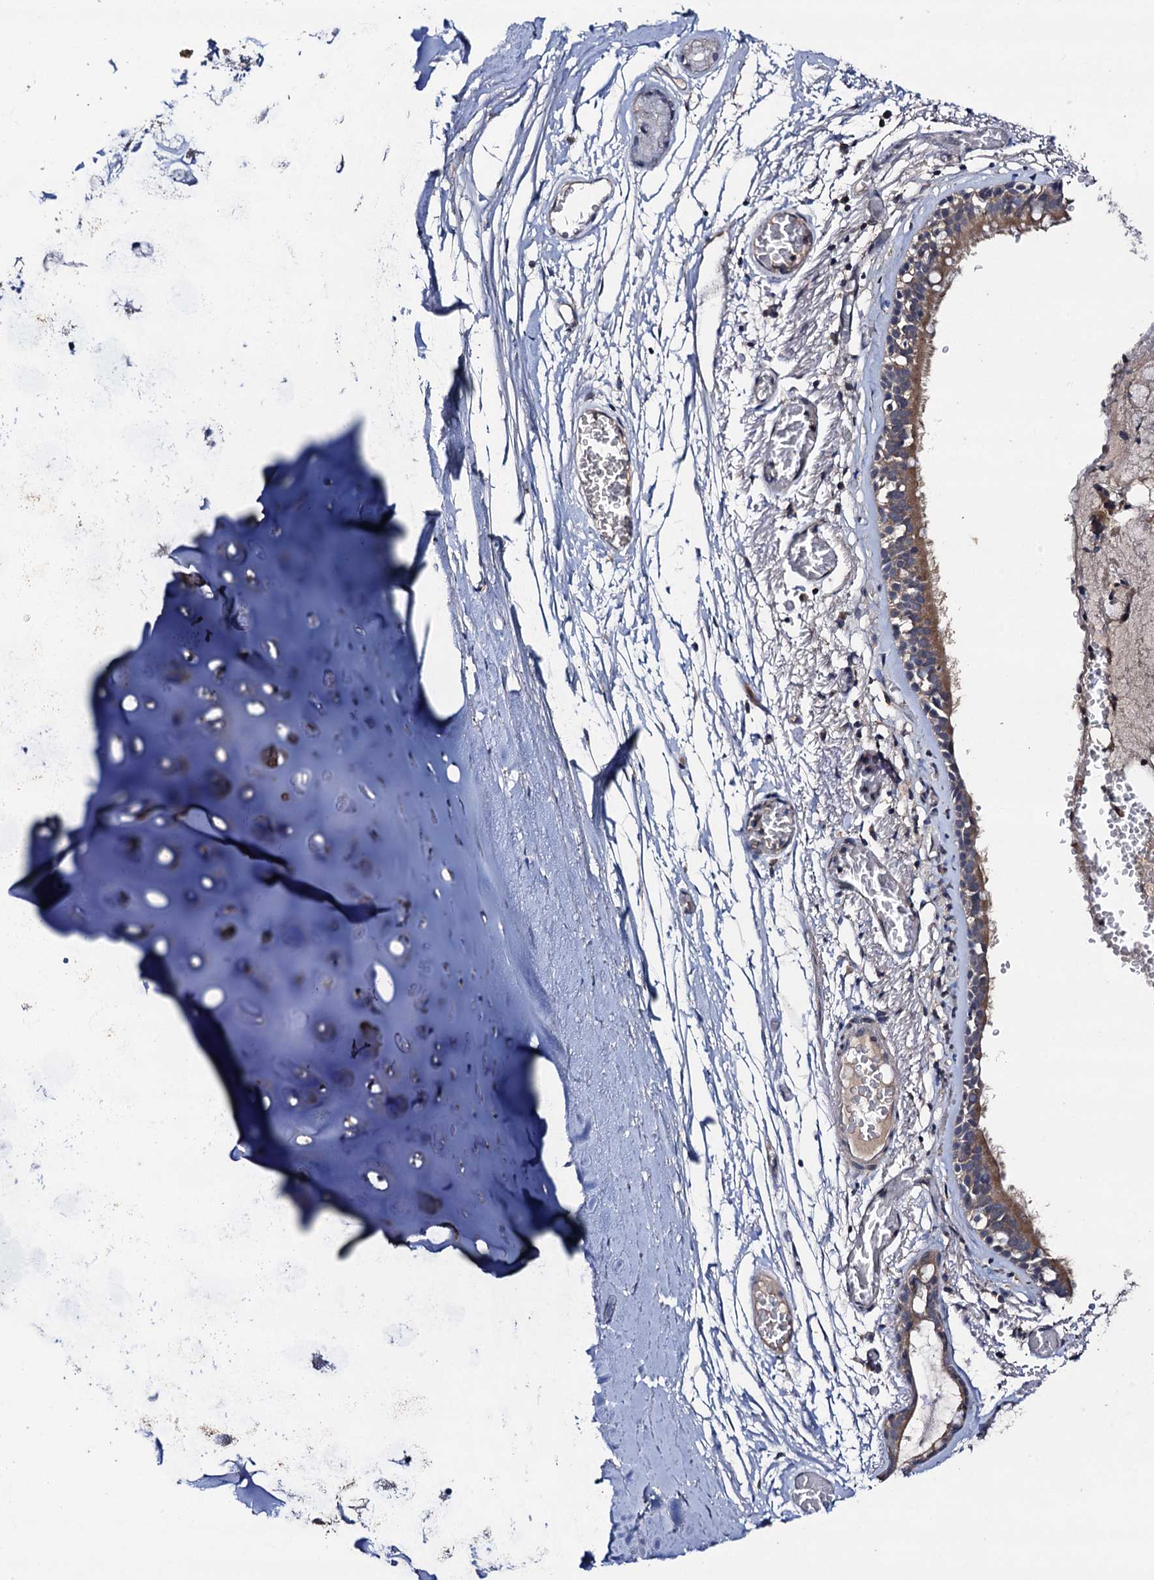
{"staining": {"intensity": "moderate", "quantity": ">75%", "location": "cytoplasmic/membranous"}, "tissue": "bronchus", "cell_type": "Respiratory epithelial cells", "image_type": "normal", "snomed": [{"axis": "morphology", "description": "Normal tissue, NOS"}, {"axis": "topography", "description": "Bronchus"}, {"axis": "topography", "description": "Lung"}], "caption": "A medium amount of moderate cytoplasmic/membranous staining is present in approximately >75% of respiratory epithelial cells in unremarkable bronchus. (DAB (3,3'-diaminobenzidine) = brown stain, brightfield microscopy at high magnification).", "gene": "VPS37D", "patient": {"sex": "male", "age": 56}}